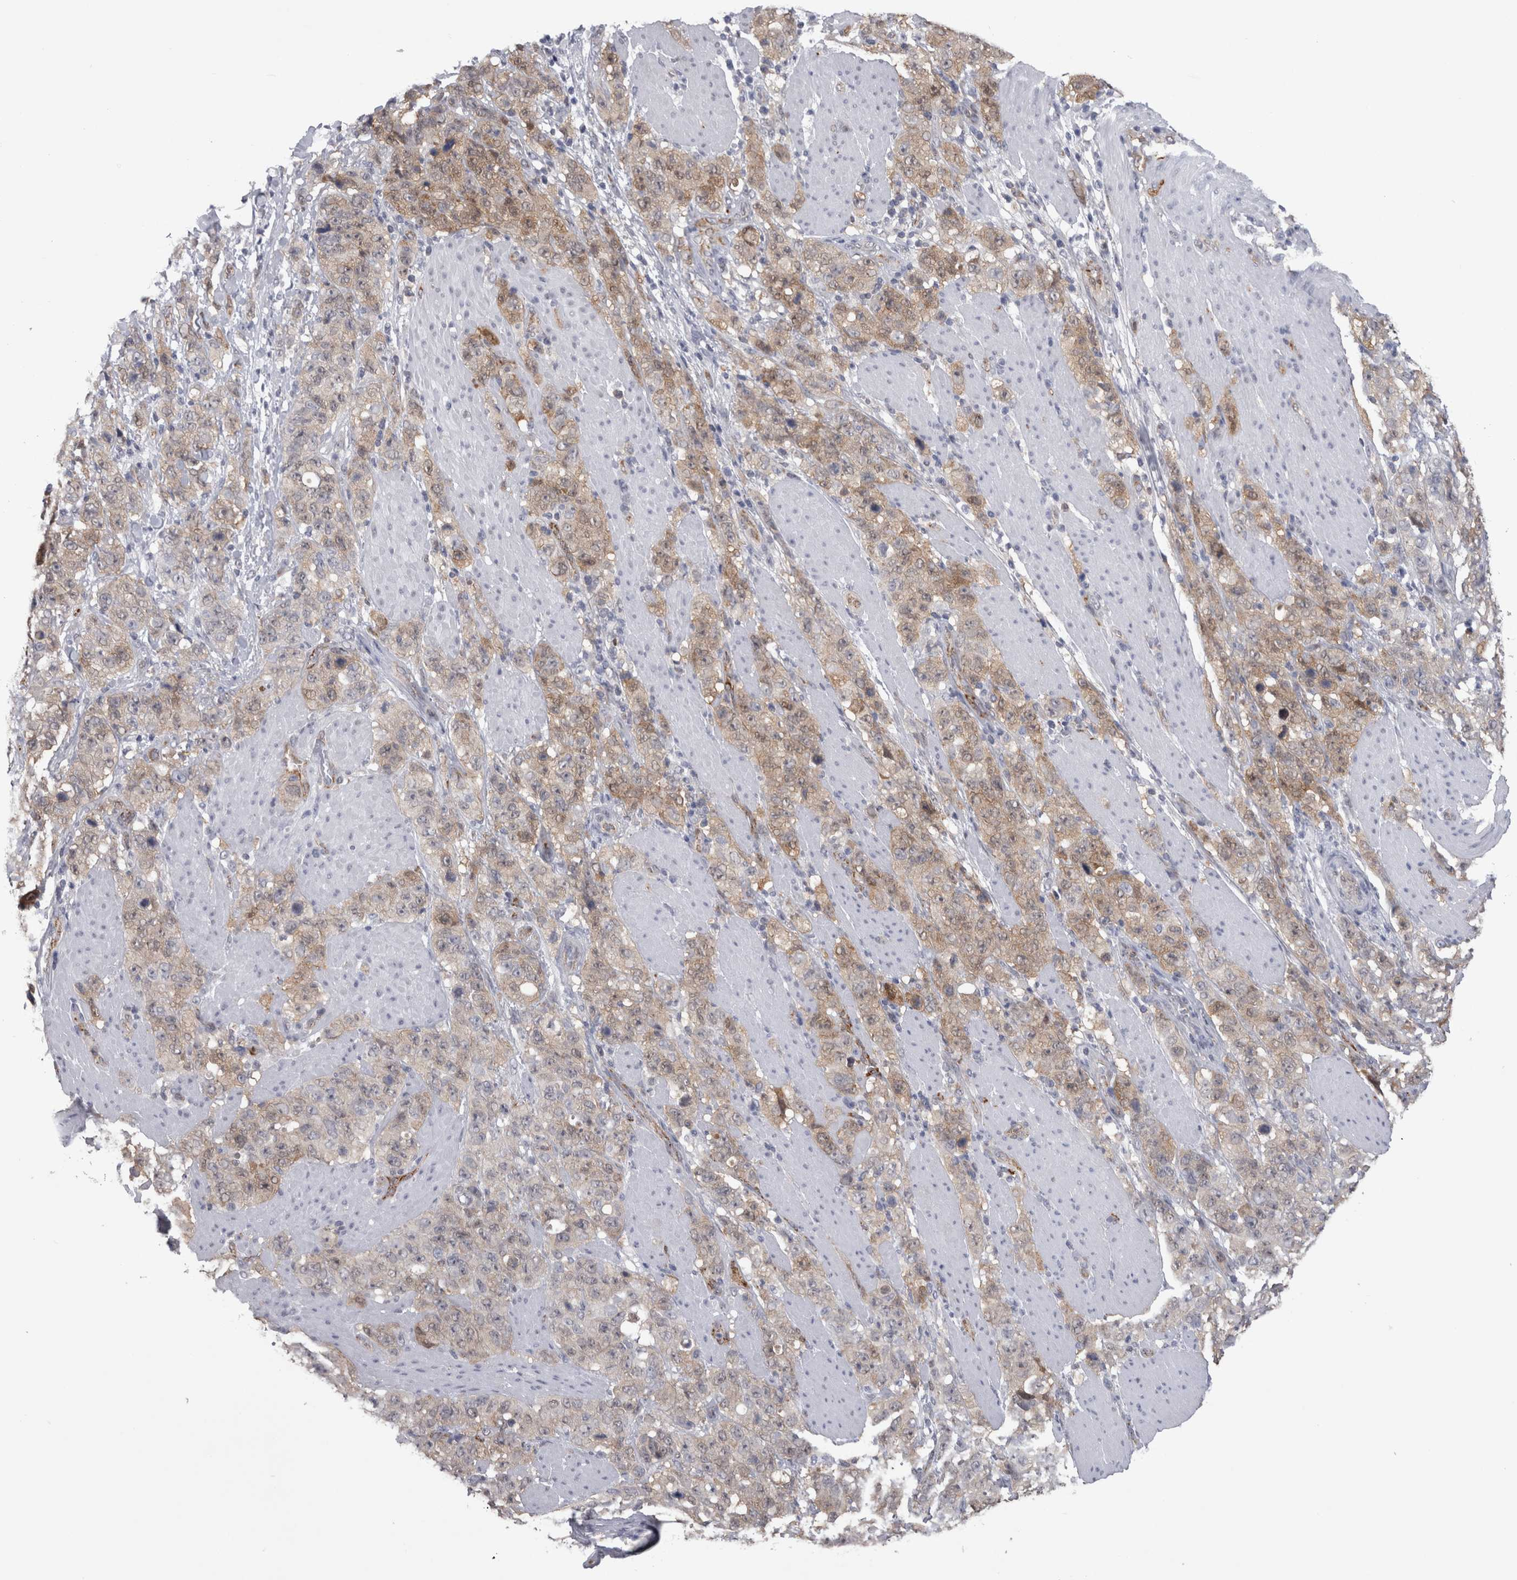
{"staining": {"intensity": "weak", "quantity": "25%-75%", "location": "cytoplasmic/membranous"}, "tissue": "stomach cancer", "cell_type": "Tumor cells", "image_type": "cancer", "snomed": [{"axis": "morphology", "description": "Adenocarcinoma, NOS"}, {"axis": "topography", "description": "Stomach"}], "caption": "Immunohistochemistry (IHC) of human stomach cancer exhibits low levels of weak cytoplasmic/membranous positivity in about 25%-75% of tumor cells.", "gene": "ACOT7", "patient": {"sex": "male", "age": 48}}